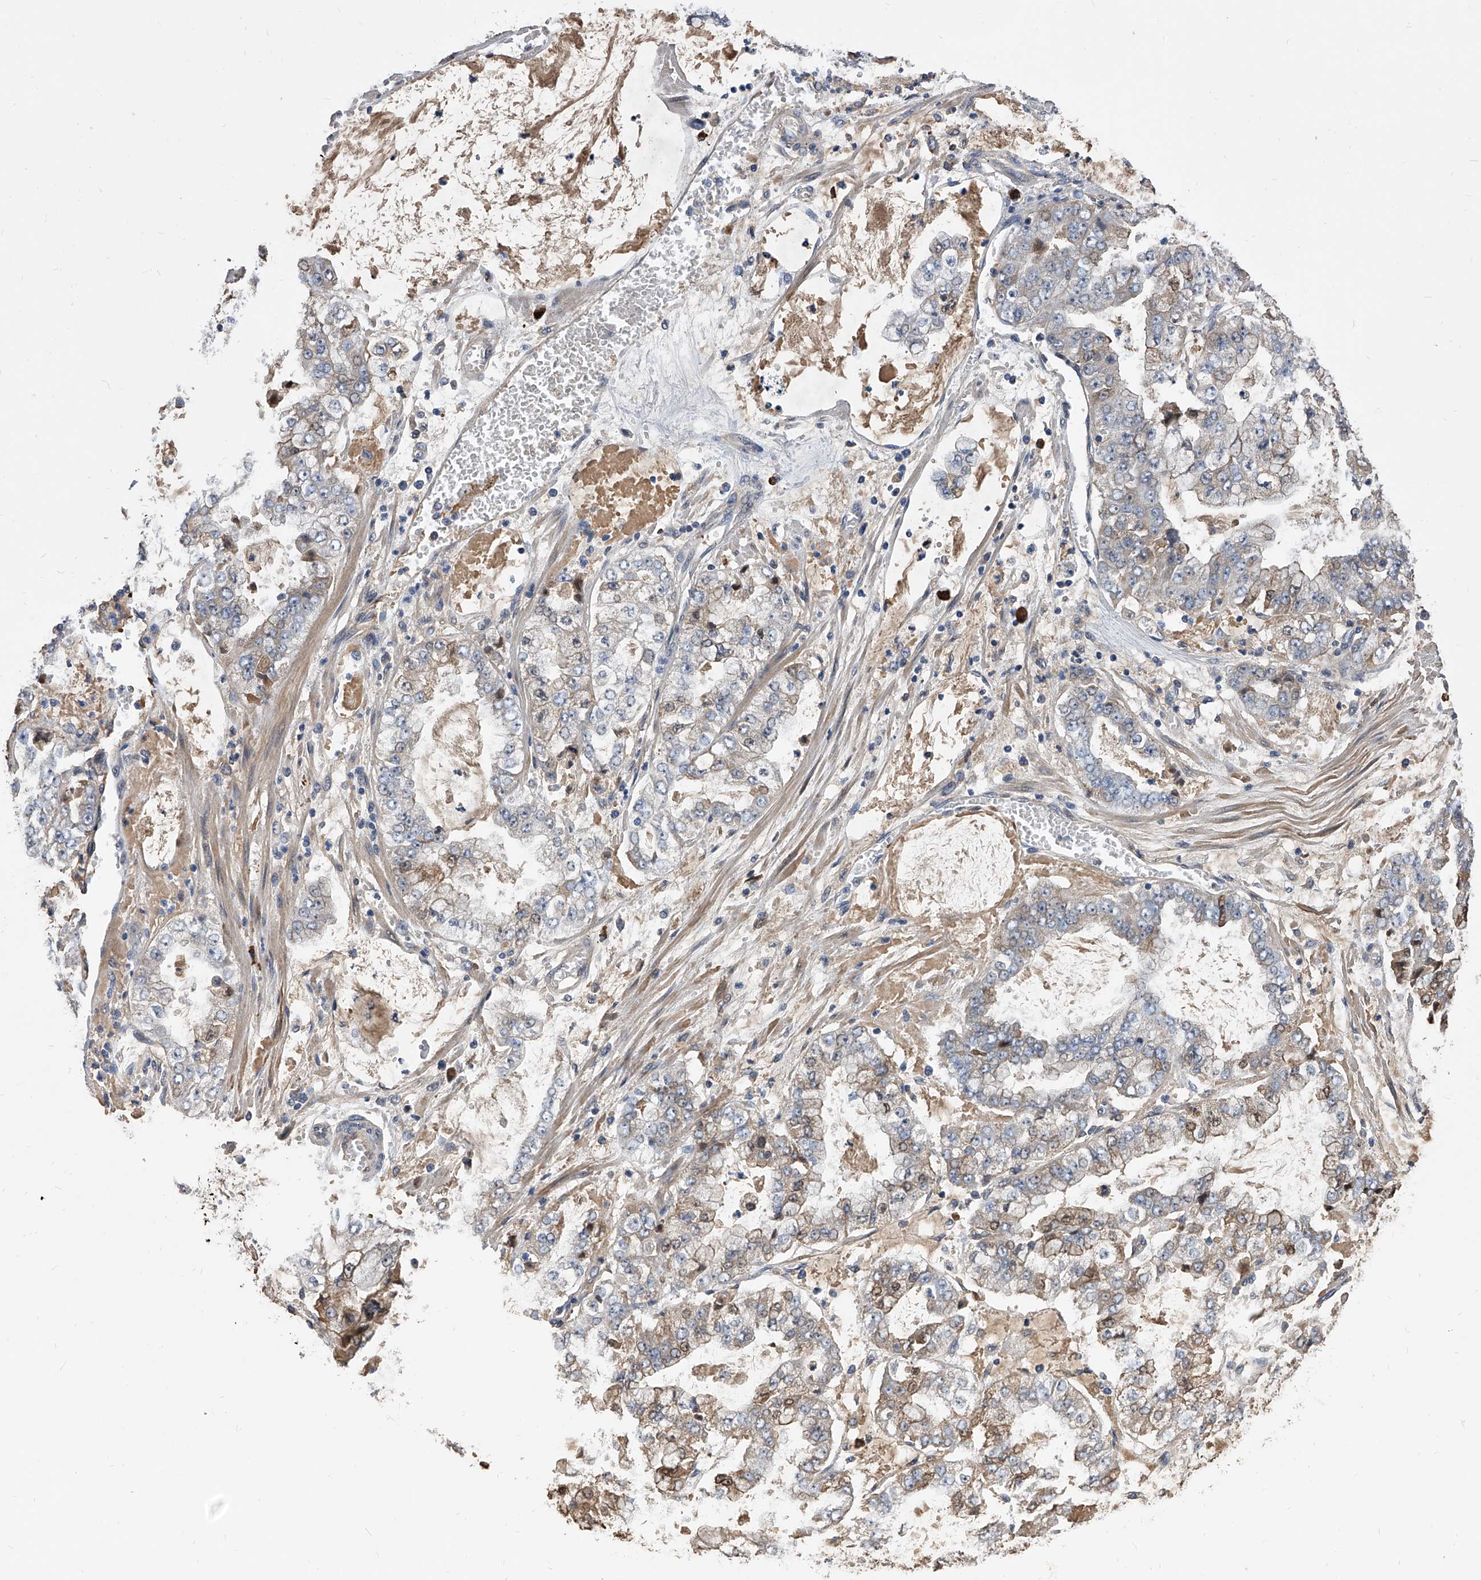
{"staining": {"intensity": "weak", "quantity": "<25%", "location": "cytoplasmic/membranous"}, "tissue": "stomach cancer", "cell_type": "Tumor cells", "image_type": "cancer", "snomed": [{"axis": "morphology", "description": "Adenocarcinoma, NOS"}, {"axis": "topography", "description": "Stomach"}], "caption": "Stomach cancer was stained to show a protein in brown. There is no significant positivity in tumor cells.", "gene": "ZNF25", "patient": {"sex": "male", "age": 76}}